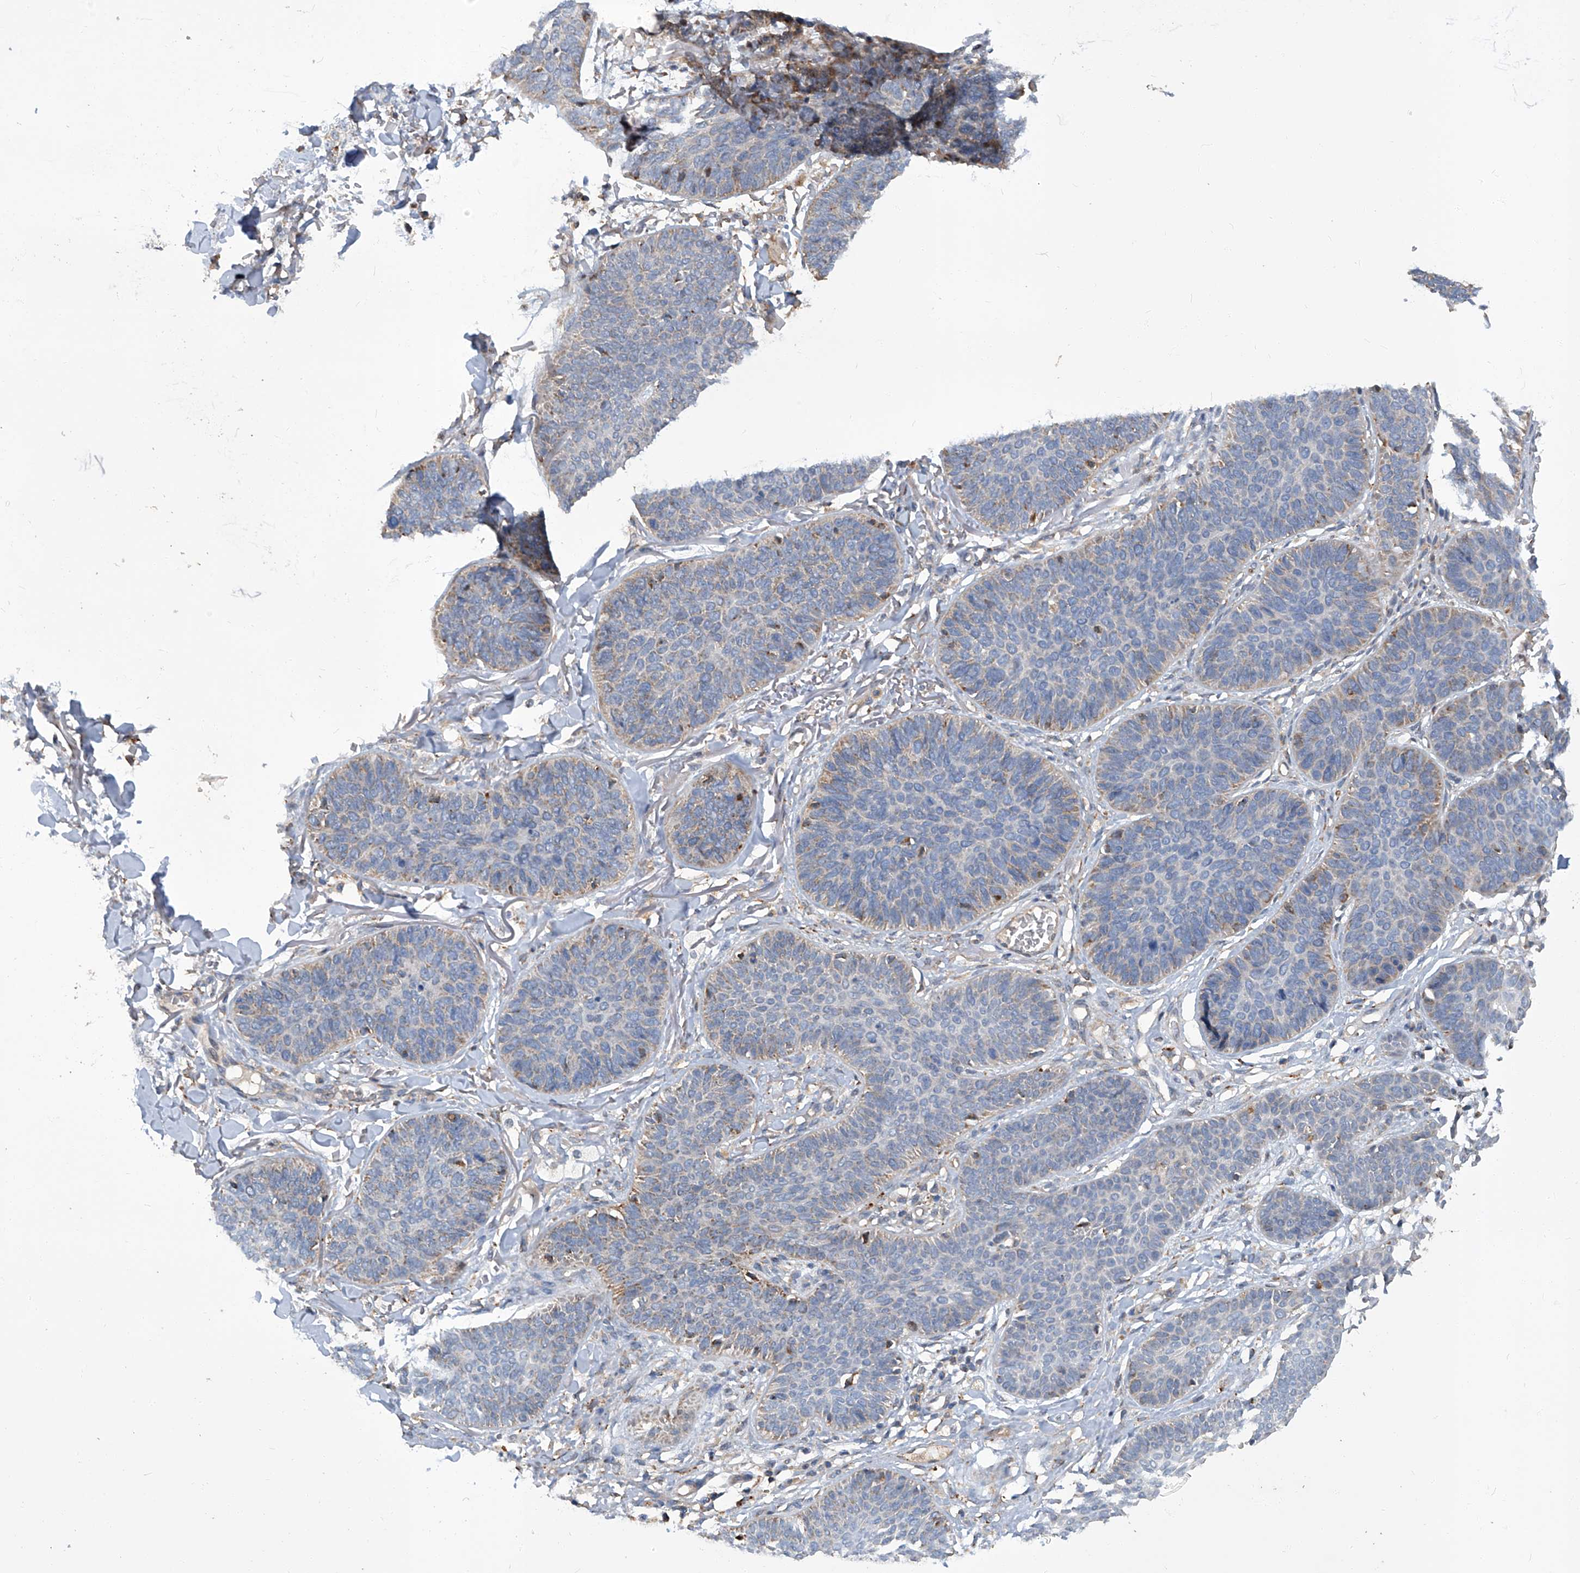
{"staining": {"intensity": "negative", "quantity": "none", "location": "none"}, "tissue": "skin cancer", "cell_type": "Tumor cells", "image_type": "cancer", "snomed": [{"axis": "morphology", "description": "Basal cell carcinoma"}, {"axis": "topography", "description": "Skin"}], "caption": "A histopathology image of human skin cancer (basal cell carcinoma) is negative for staining in tumor cells. (Brightfield microscopy of DAB immunohistochemistry (IHC) at high magnification).", "gene": "TNFRSF13B", "patient": {"sex": "male", "age": 85}}